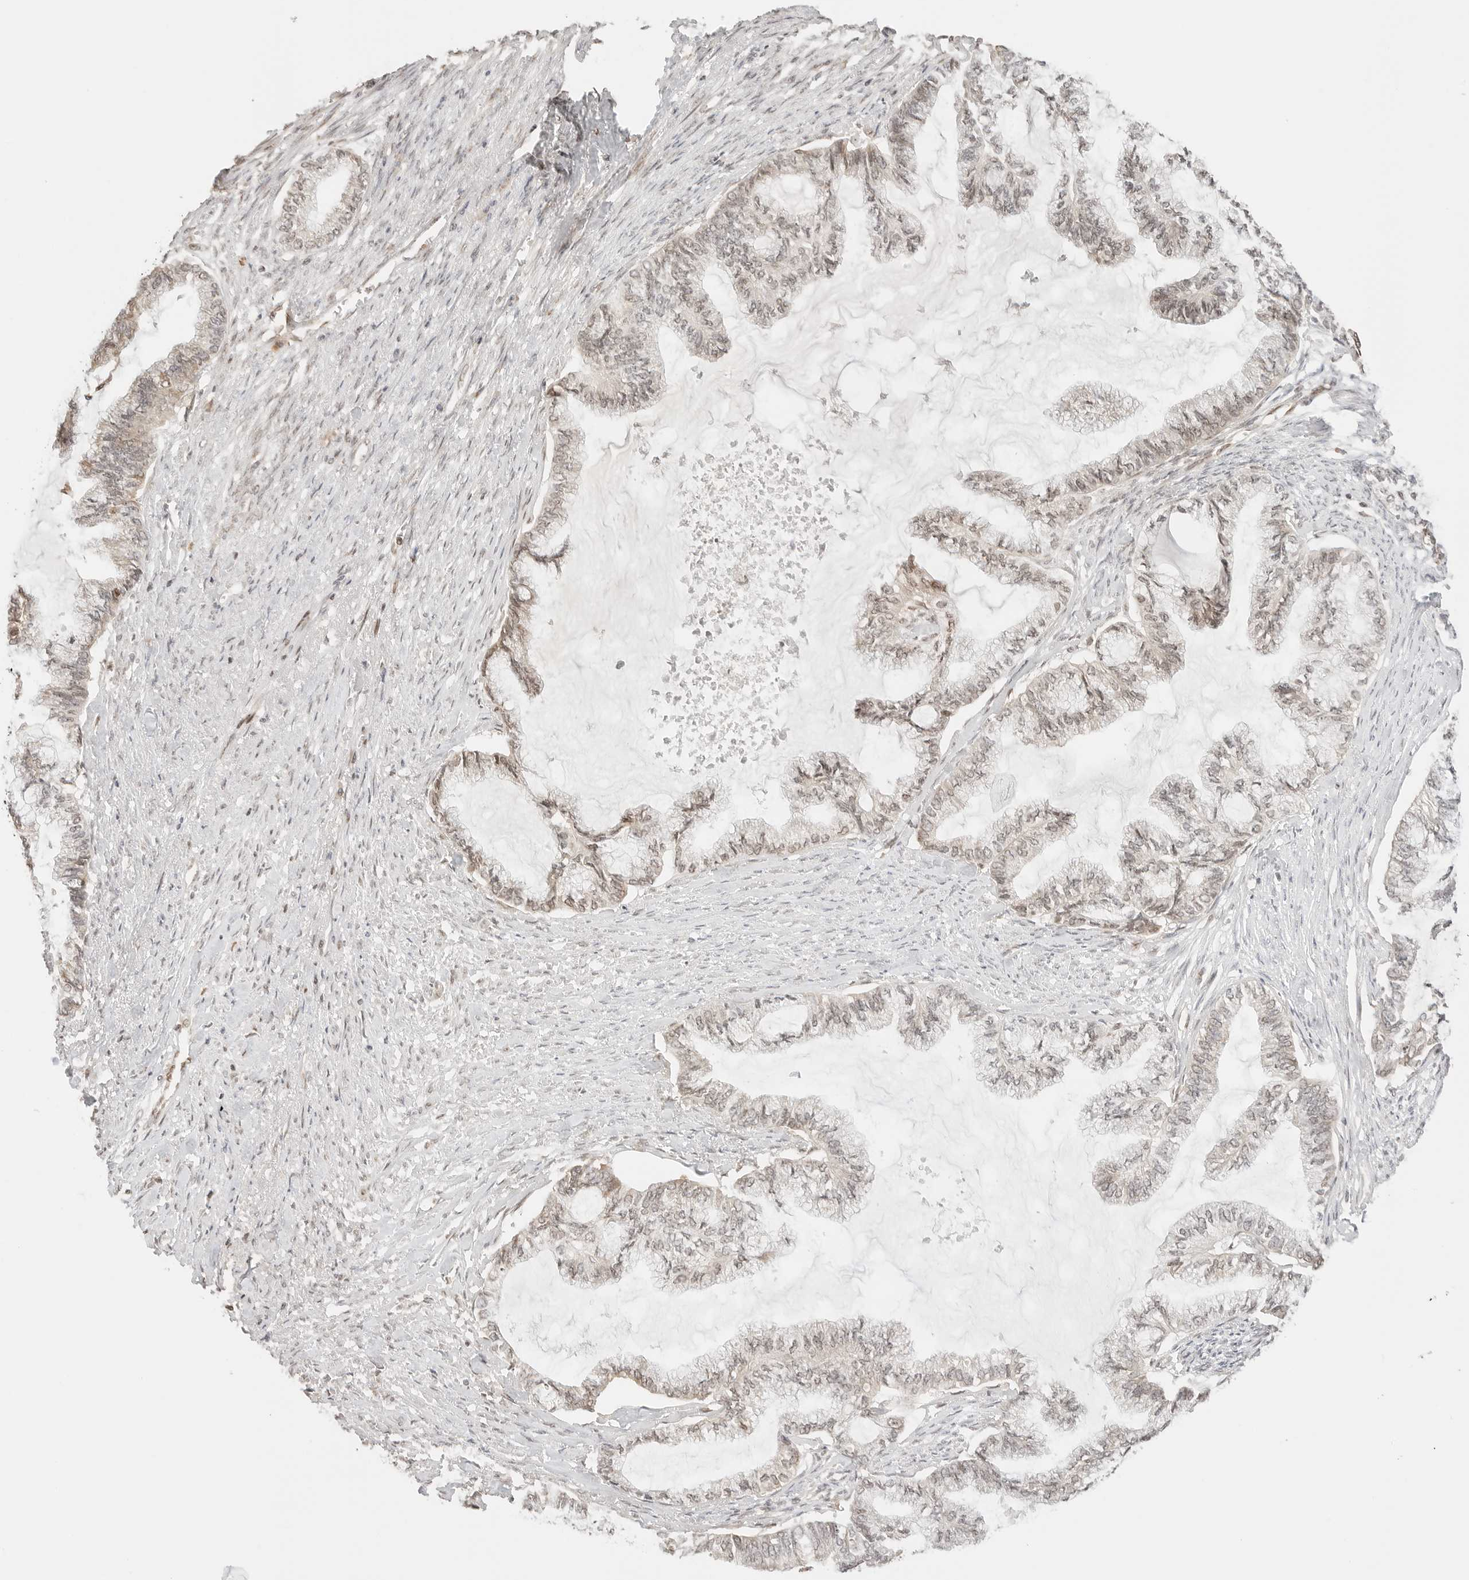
{"staining": {"intensity": "weak", "quantity": "<25%", "location": "cytoplasmic/membranous,nuclear"}, "tissue": "endometrial cancer", "cell_type": "Tumor cells", "image_type": "cancer", "snomed": [{"axis": "morphology", "description": "Adenocarcinoma, NOS"}, {"axis": "topography", "description": "Endometrium"}], "caption": "IHC photomicrograph of human endometrial cancer (adenocarcinoma) stained for a protein (brown), which demonstrates no staining in tumor cells. The staining is performed using DAB (3,3'-diaminobenzidine) brown chromogen with nuclei counter-stained in using hematoxylin.", "gene": "POLH", "patient": {"sex": "female", "age": 86}}